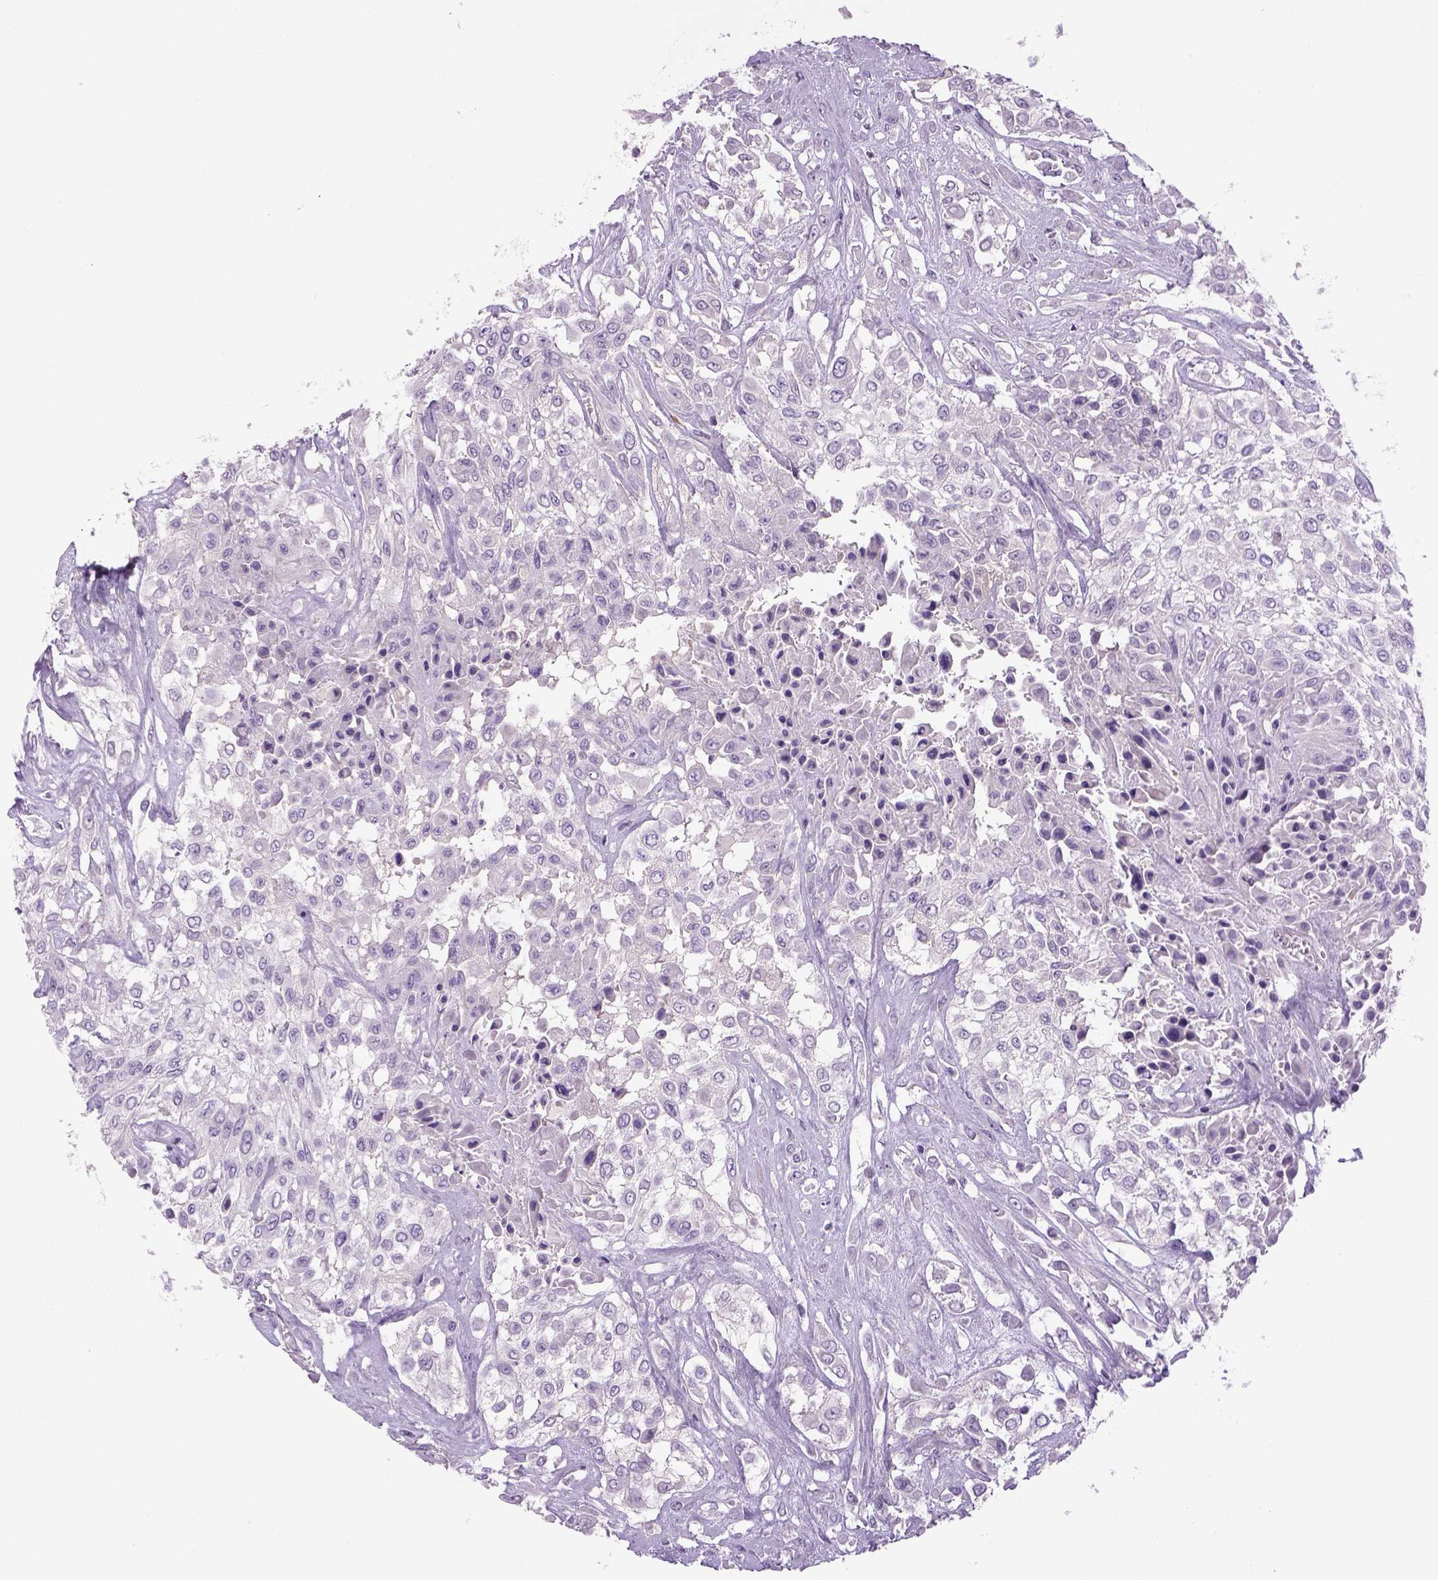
{"staining": {"intensity": "negative", "quantity": "none", "location": "none"}, "tissue": "urothelial cancer", "cell_type": "Tumor cells", "image_type": "cancer", "snomed": [{"axis": "morphology", "description": "Urothelial carcinoma, High grade"}, {"axis": "topography", "description": "Urinary bladder"}], "caption": "Tumor cells show no significant protein staining in urothelial cancer. Brightfield microscopy of IHC stained with DAB (brown) and hematoxylin (blue), captured at high magnification.", "gene": "DBH", "patient": {"sex": "male", "age": 57}}